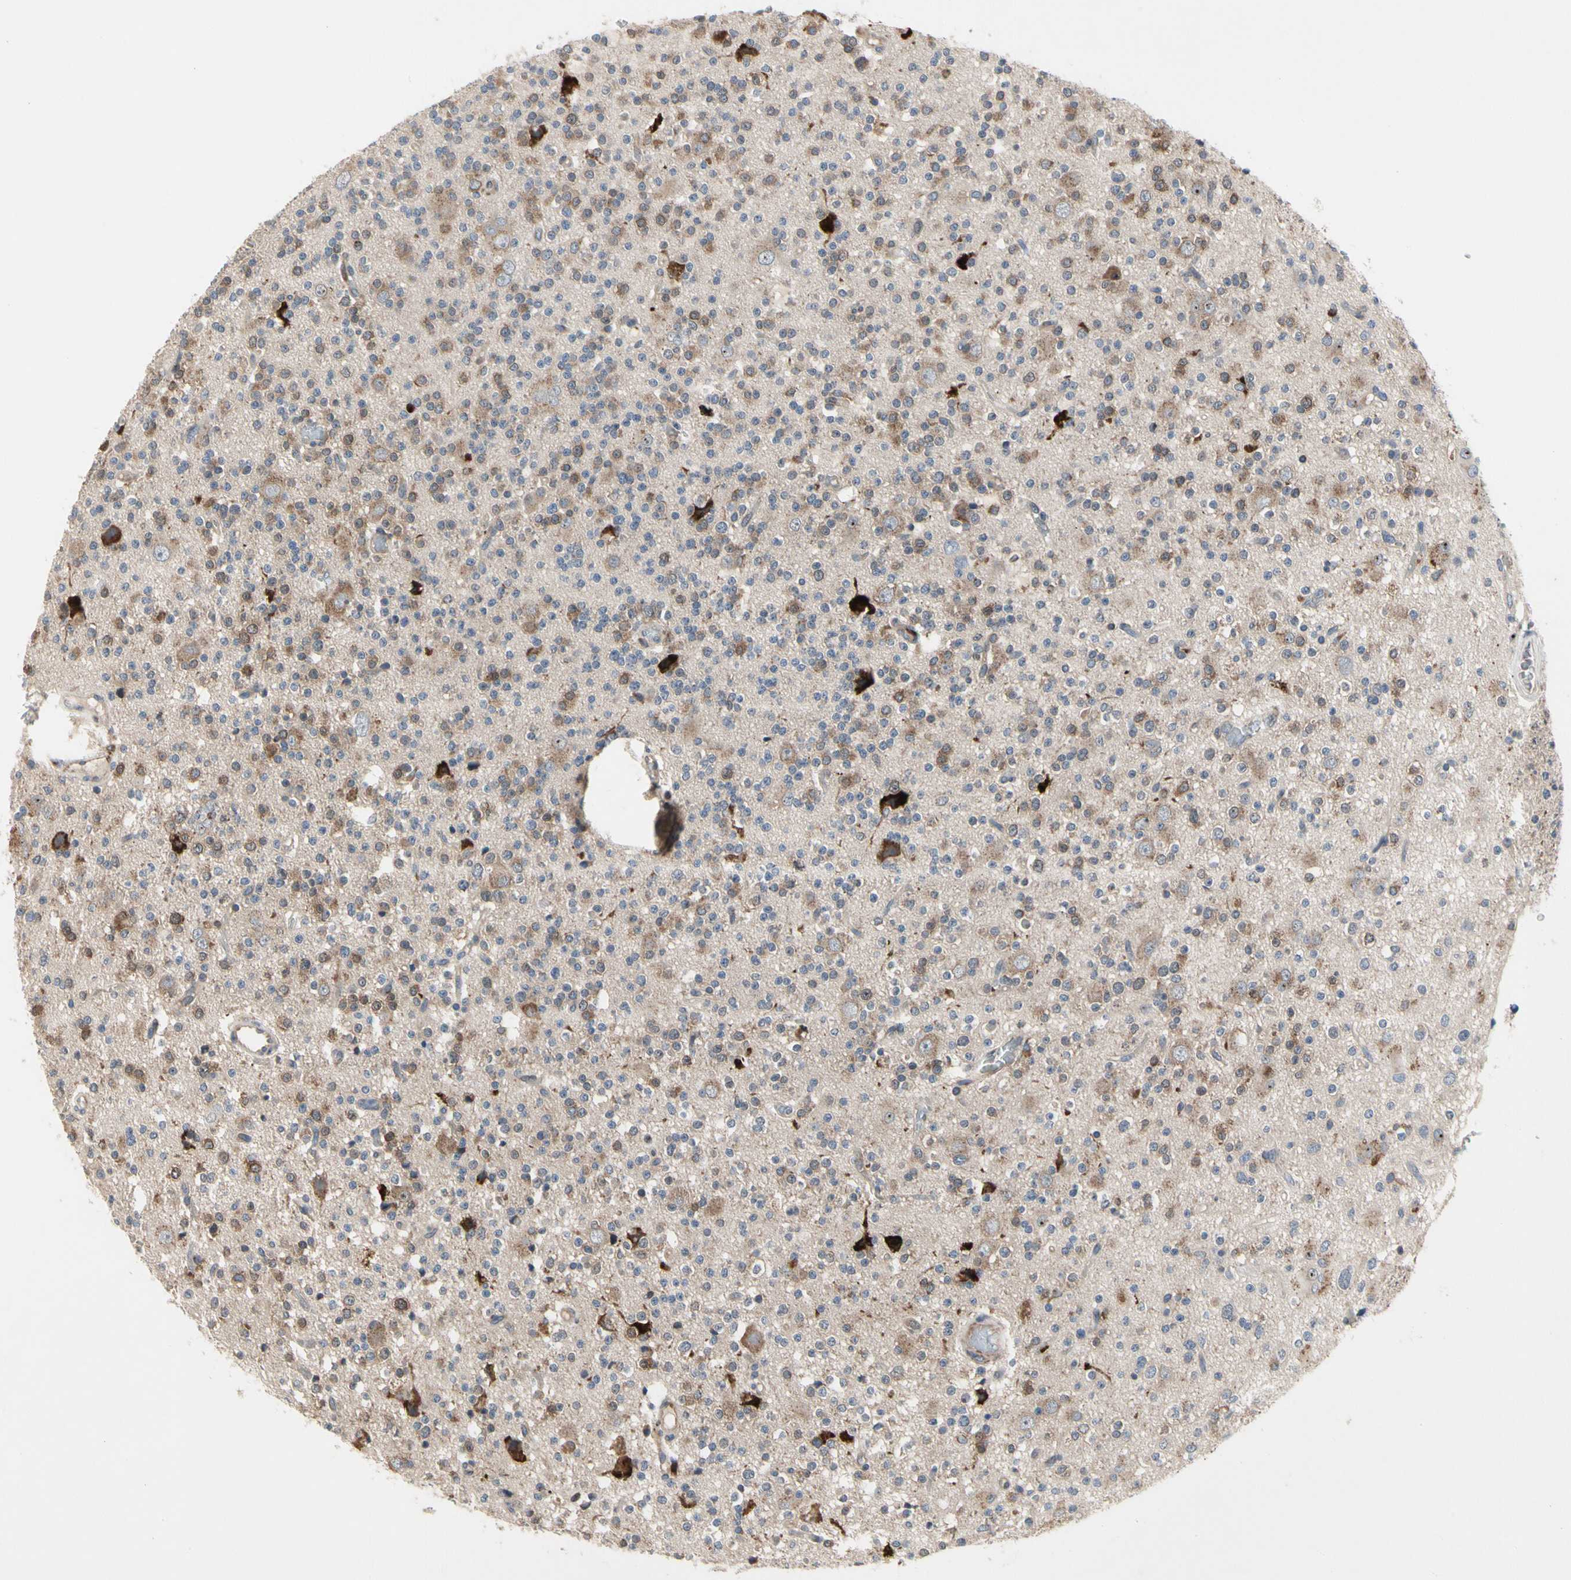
{"staining": {"intensity": "weak", "quantity": "25%-75%", "location": "cytoplasmic/membranous"}, "tissue": "glioma", "cell_type": "Tumor cells", "image_type": "cancer", "snomed": [{"axis": "morphology", "description": "Glioma, malignant, High grade"}, {"axis": "topography", "description": "Brain"}], "caption": "Malignant glioma (high-grade) was stained to show a protein in brown. There is low levels of weak cytoplasmic/membranous positivity in approximately 25%-75% of tumor cells.", "gene": "MMEL1", "patient": {"sex": "male", "age": 47}}